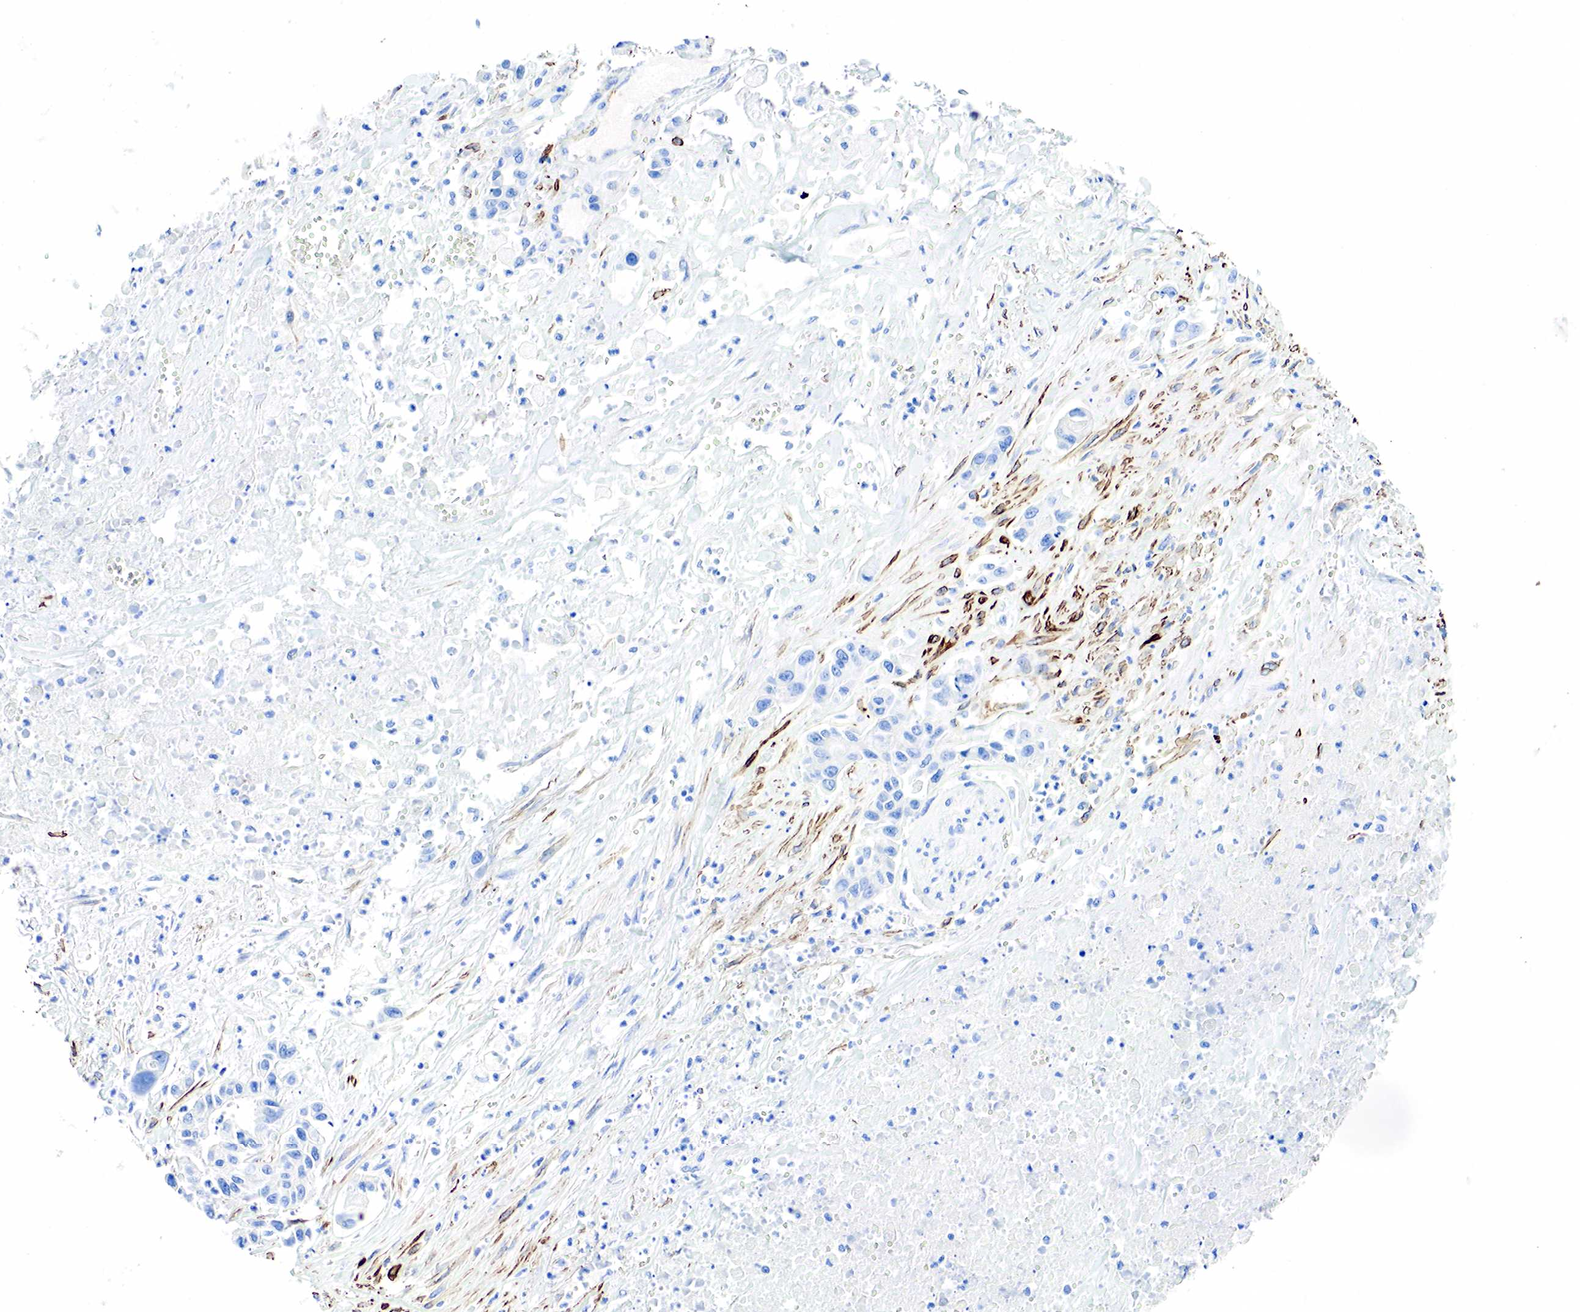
{"staining": {"intensity": "negative", "quantity": "none", "location": "none"}, "tissue": "urothelial cancer", "cell_type": "Tumor cells", "image_type": "cancer", "snomed": [{"axis": "morphology", "description": "Urothelial carcinoma, High grade"}, {"axis": "topography", "description": "Urinary bladder"}], "caption": "Image shows no protein staining in tumor cells of urothelial carcinoma (high-grade) tissue. Nuclei are stained in blue.", "gene": "ACTA1", "patient": {"sex": "male", "age": 86}}